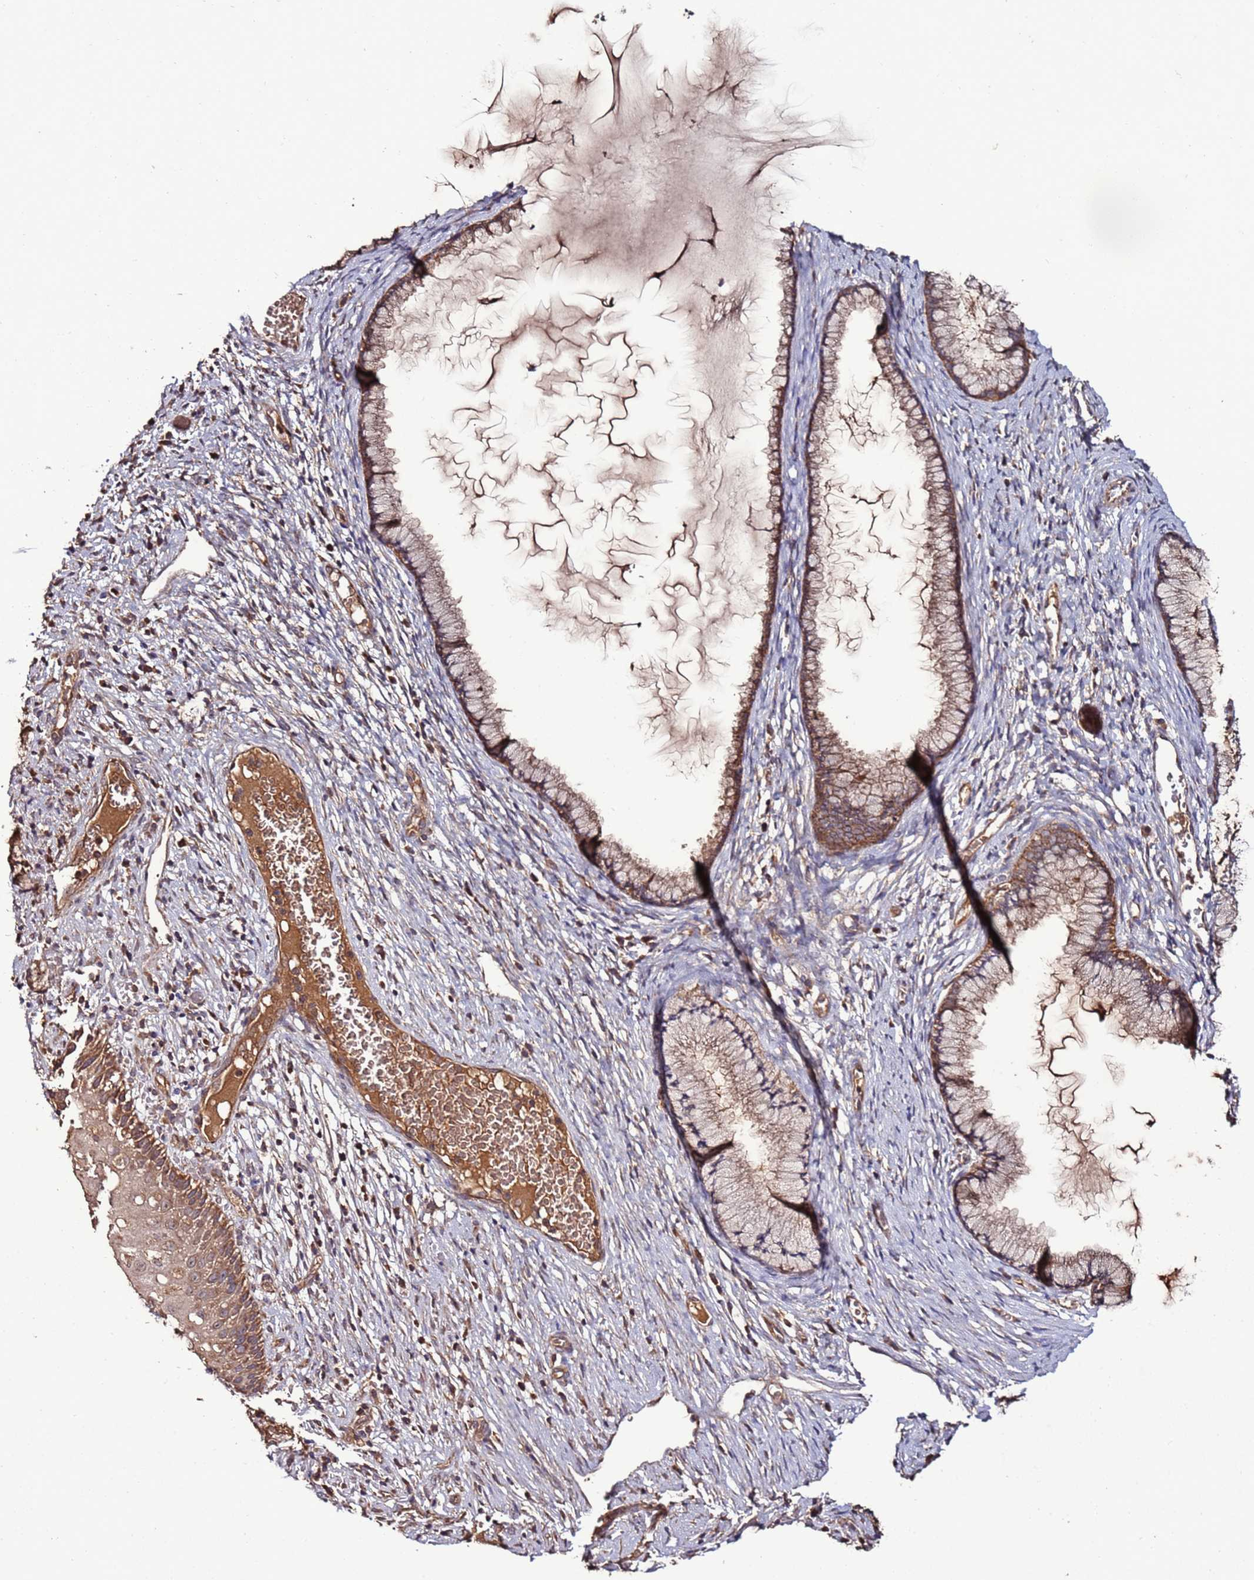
{"staining": {"intensity": "moderate", "quantity": ">75%", "location": "cytoplasmic/membranous"}, "tissue": "cervix", "cell_type": "Glandular cells", "image_type": "normal", "snomed": [{"axis": "morphology", "description": "Normal tissue, NOS"}, {"axis": "topography", "description": "Cervix"}], "caption": "Normal cervix shows moderate cytoplasmic/membranous expression in approximately >75% of glandular cells, visualized by immunohistochemistry.", "gene": "RPS15A", "patient": {"sex": "female", "age": 42}}